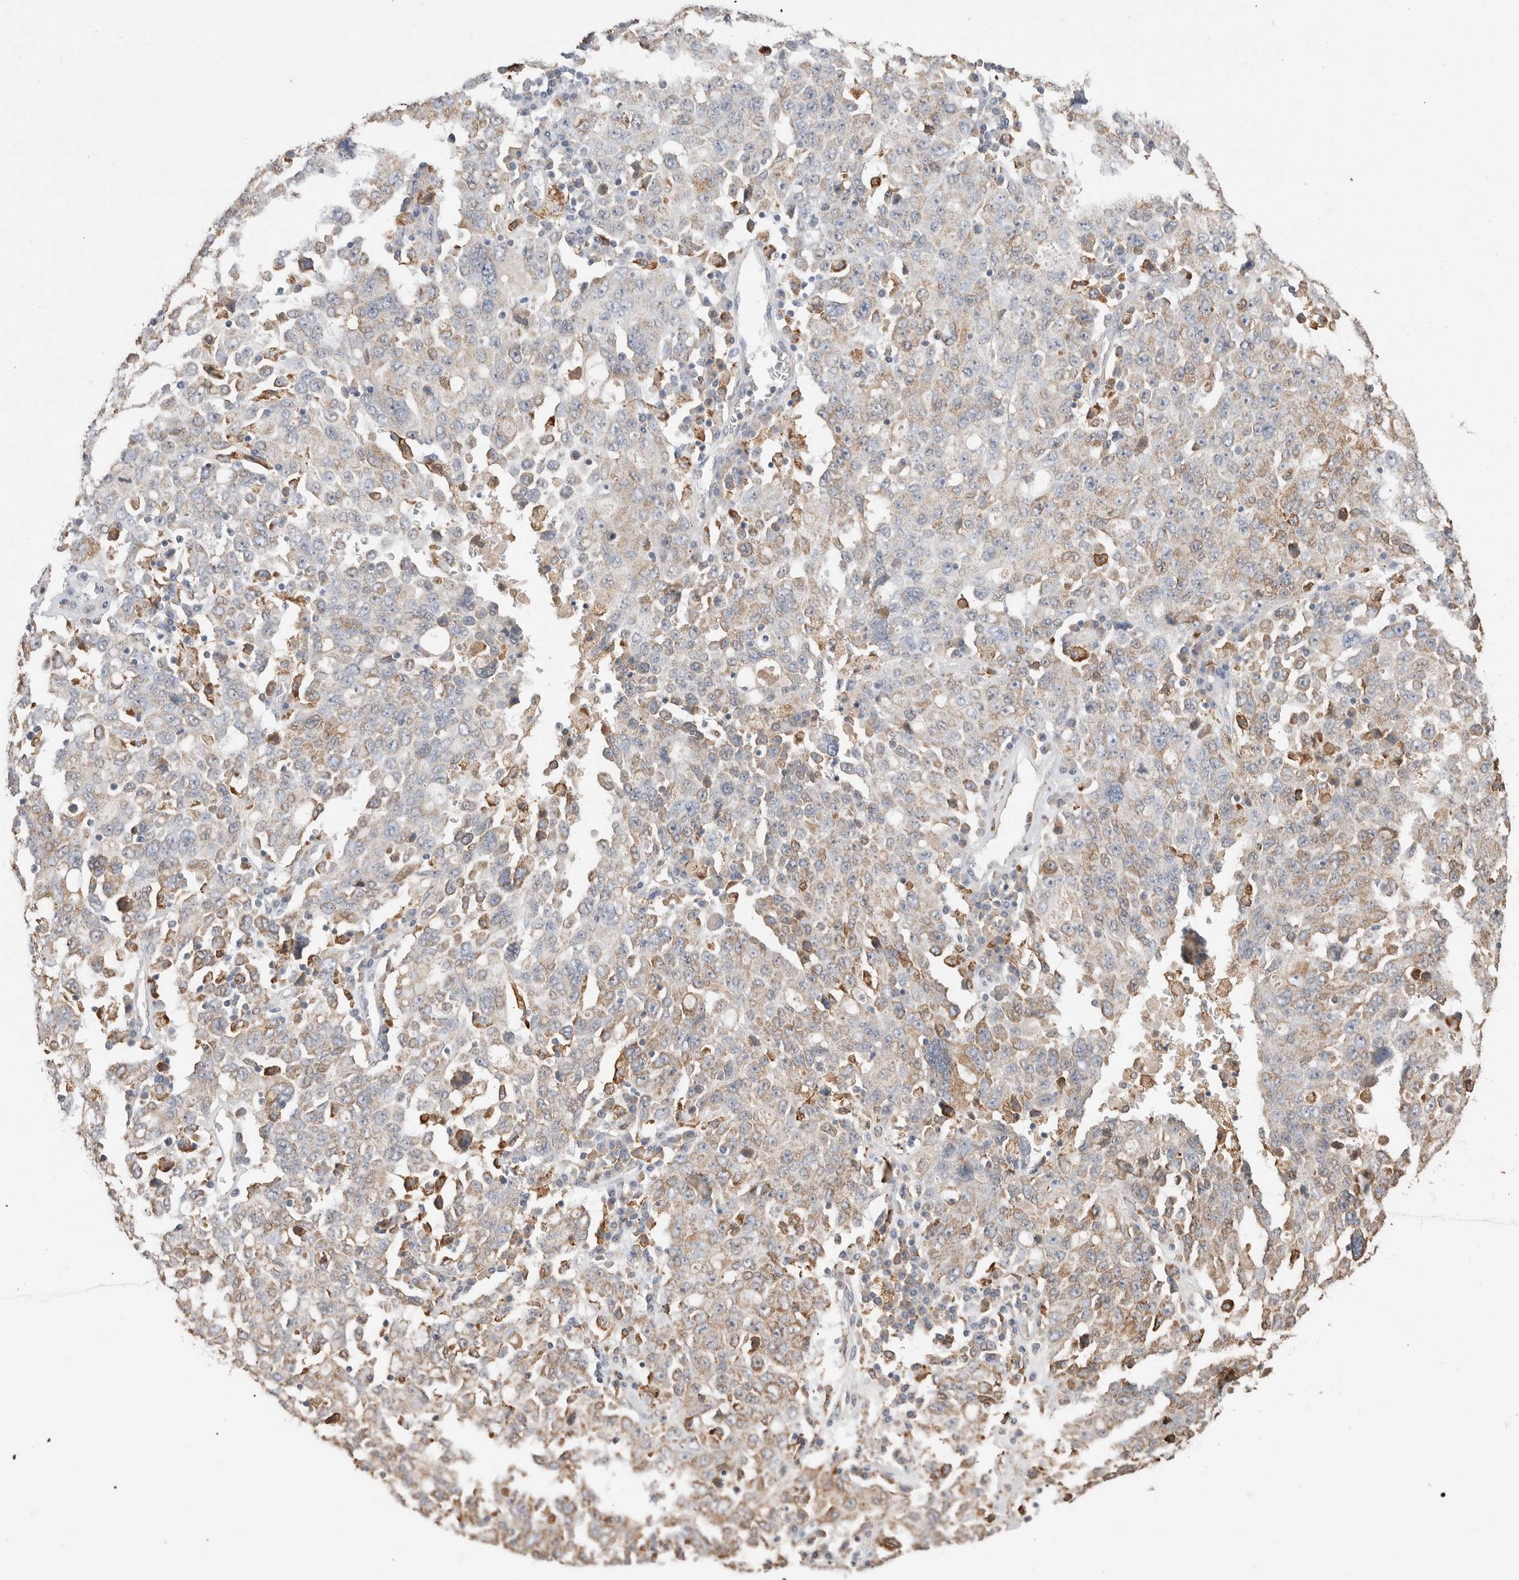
{"staining": {"intensity": "weak", "quantity": "<25%", "location": "cytoplasmic/membranous"}, "tissue": "ovarian cancer", "cell_type": "Tumor cells", "image_type": "cancer", "snomed": [{"axis": "morphology", "description": "Carcinoma, endometroid"}, {"axis": "topography", "description": "Ovary"}], "caption": "Ovarian endometroid carcinoma was stained to show a protein in brown. There is no significant staining in tumor cells.", "gene": "LRPAP1", "patient": {"sex": "female", "age": 62}}